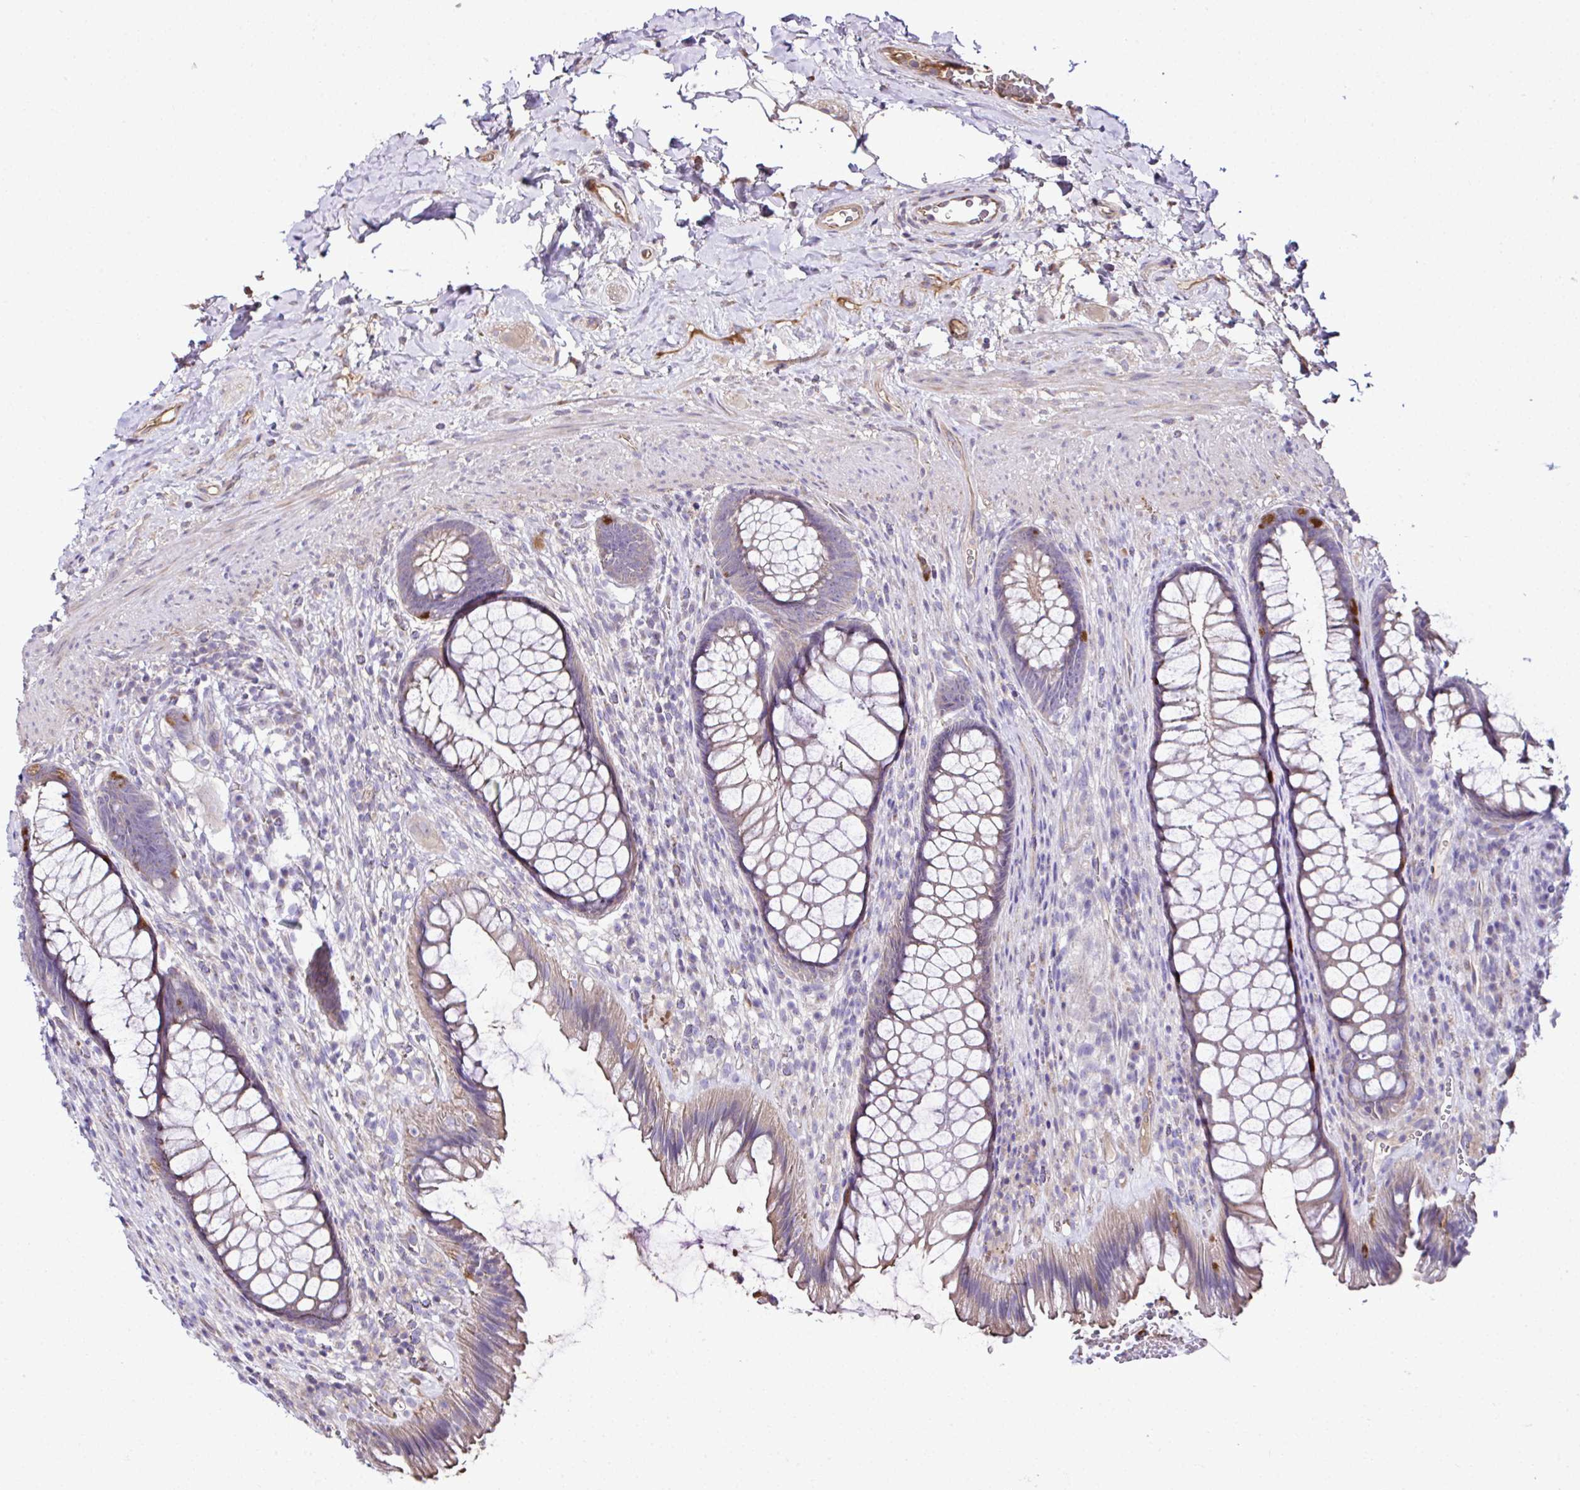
{"staining": {"intensity": "strong", "quantity": "<25%", "location": "cytoplasmic/membranous"}, "tissue": "rectum", "cell_type": "Glandular cells", "image_type": "normal", "snomed": [{"axis": "morphology", "description": "Normal tissue, NOS"}, {"axis": "topography", "description": "Rectum"}], "caption": "A high-resolution micrograph shows immunohistochemistry staining of unremarkable rectum, which exhibits strong cytoplasmic/membranous staining in about <25% of glandular cells.", "gene": "CCDC85C", "patient": {"sex": "male", "age": 53}}